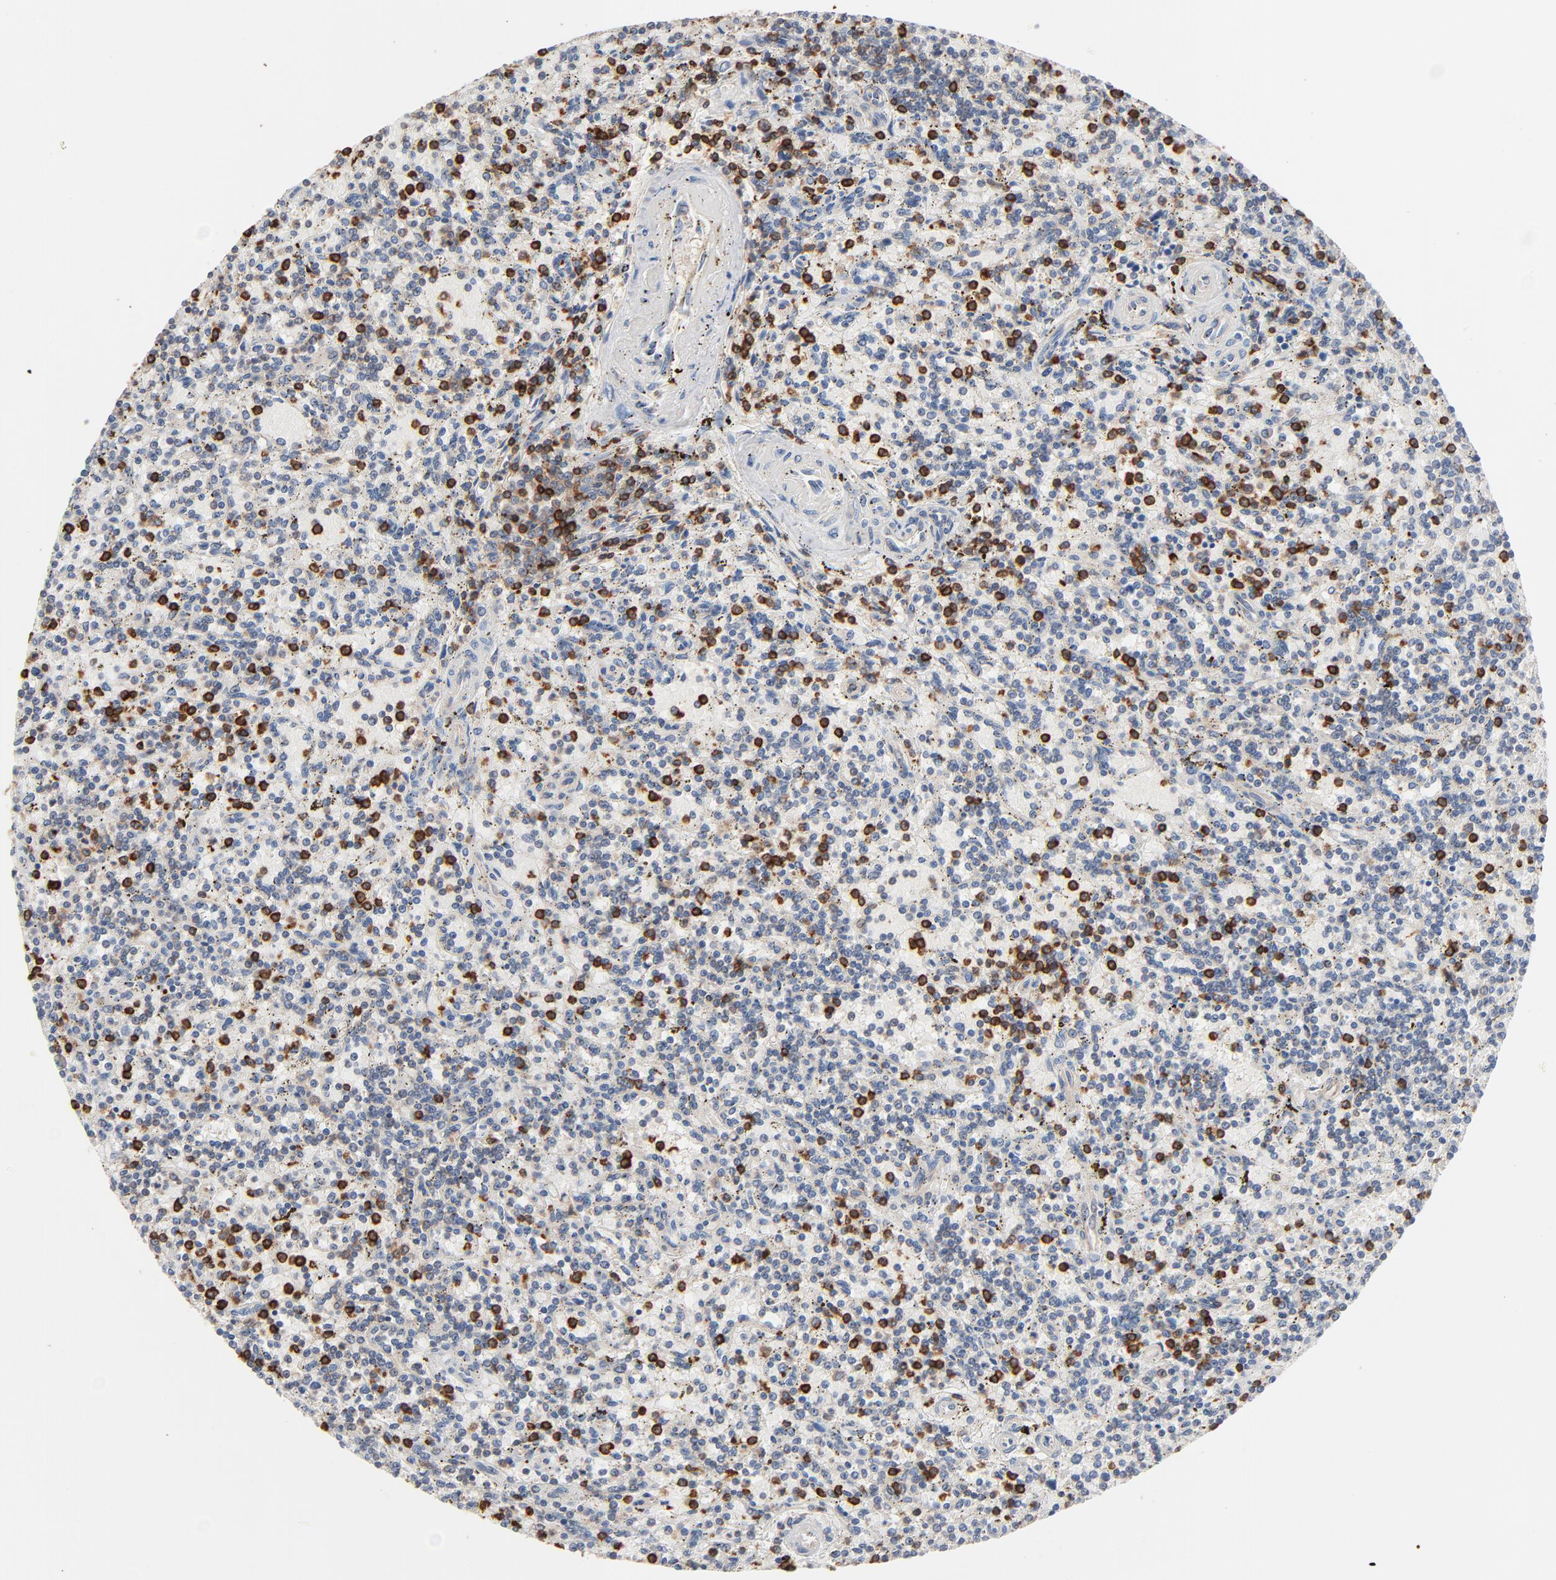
{"staining": {"intensity": "negative", "quantity": "none", "location": "none"}, "tissue": "lymphoma", "cell_type": "Tumor cells", "image_type": "cancer", "snomed": [{"axis": "morphology", "description": "Malignant lymphoma, non-Hodgkin's type, Low grade"}, {"axis": "topography", "description": "Spleen"}], "caption": "Immunohistochemistry of malignant lymphoma, non-Hodgkin's type (low-grade) displays no positivity in tumor cells.", "gene": "SH3KBP1", "patient": {"sex": "male", "age": 73}}